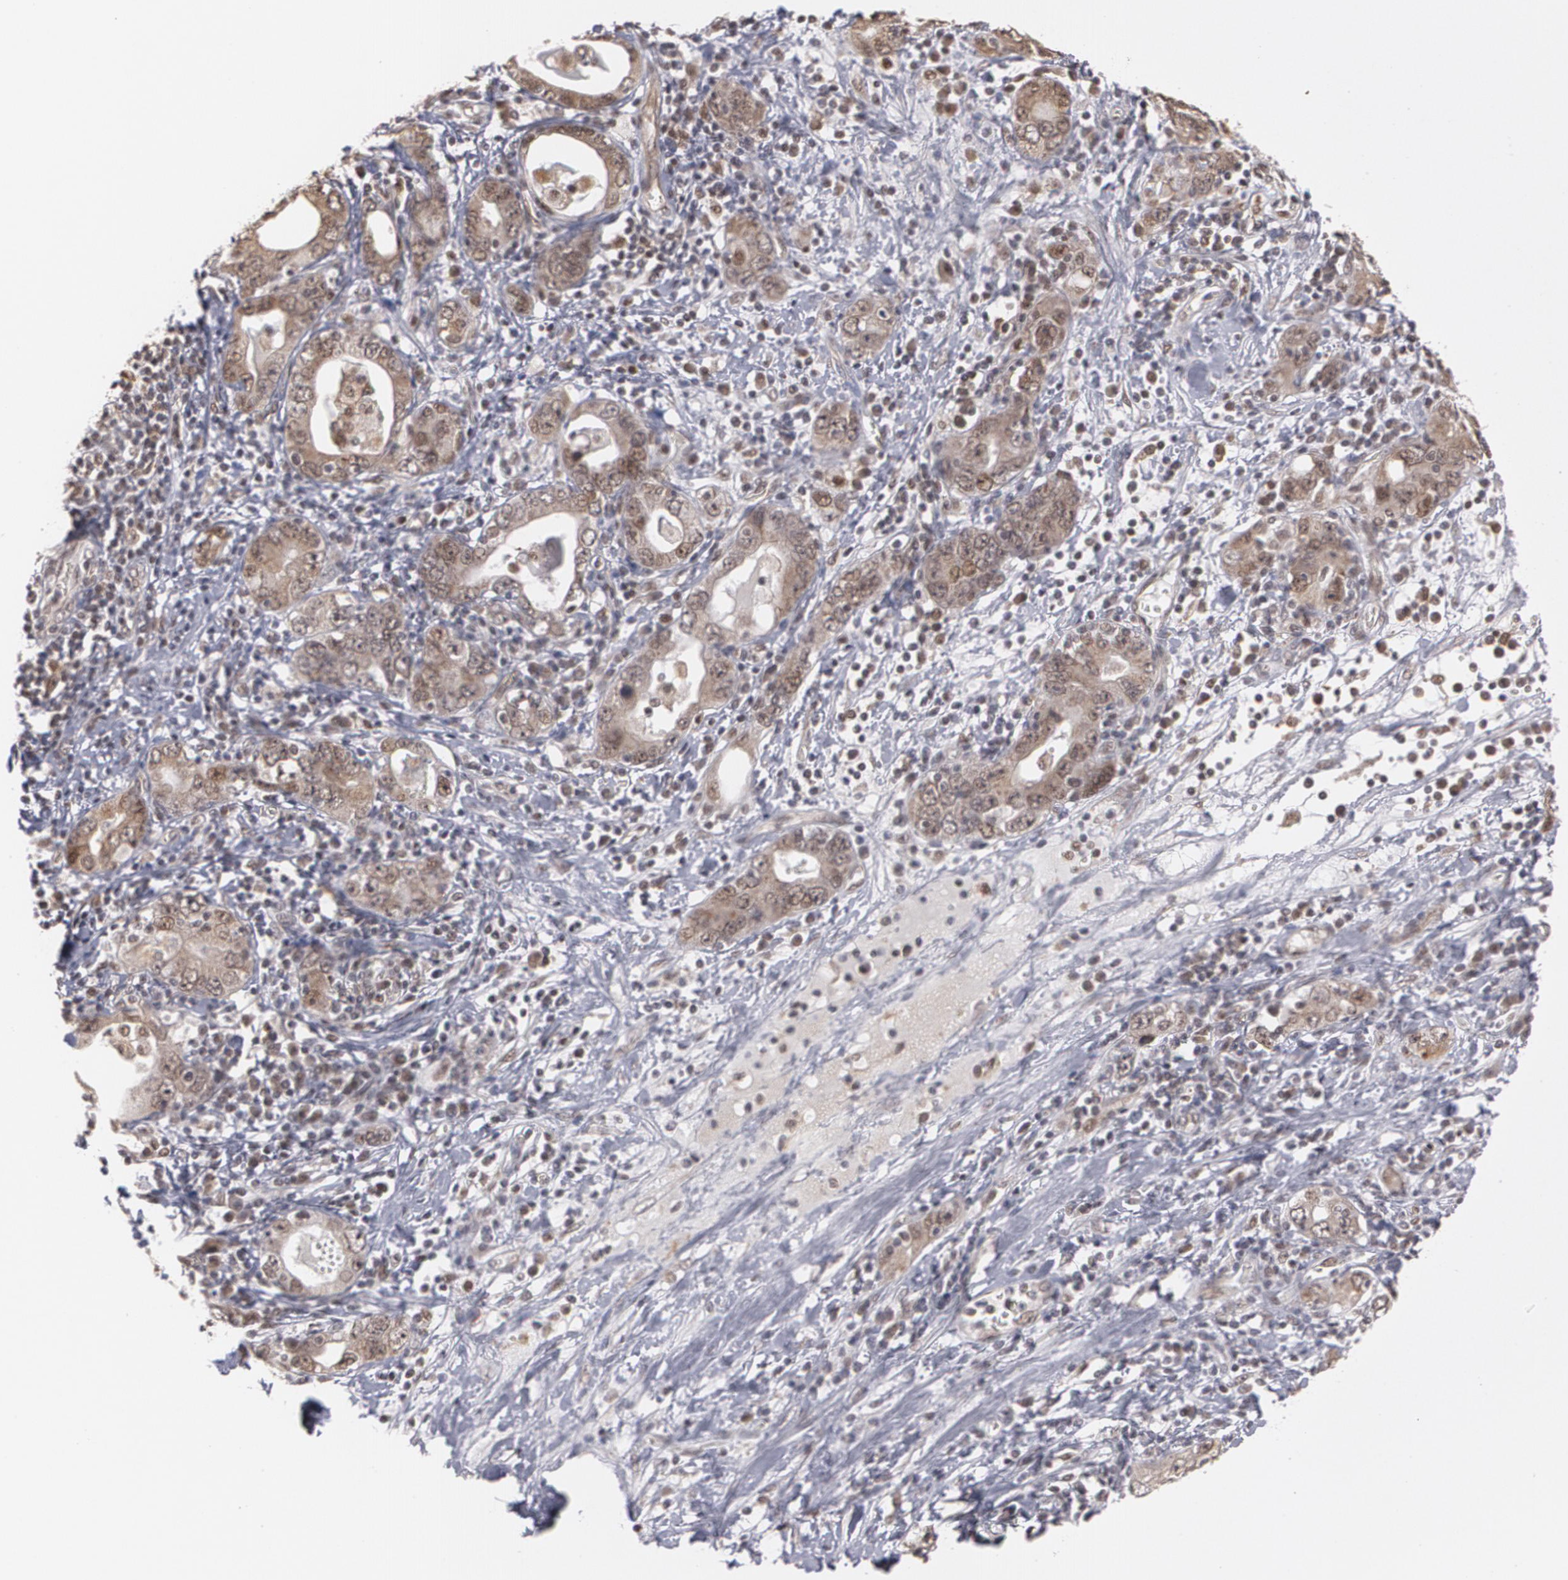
{"staining": {"intensity": "moderate", "quantity": ">75%", "location": "cytoplasmic/membranous,nuclear"}, "tissue": "stomach cancer", "cell_type": "Tumor cells", "image_type": "cancer", "snomed": [{"axis": "morphology", "description": "Adenocarcinoma, NOS"}, {"axis": "topography", "description": "Stomach, lower"}], "caption": "This histopathology image displays immunohistochemistry staining of human stomach cancer (adenocarcinoma), with medium moderate cytoplasmic/membranous and nuclear expression in about >75% of tumor cells.", "gene": "ZNF75A", "patient": {"sex": "female", "age": 93}}